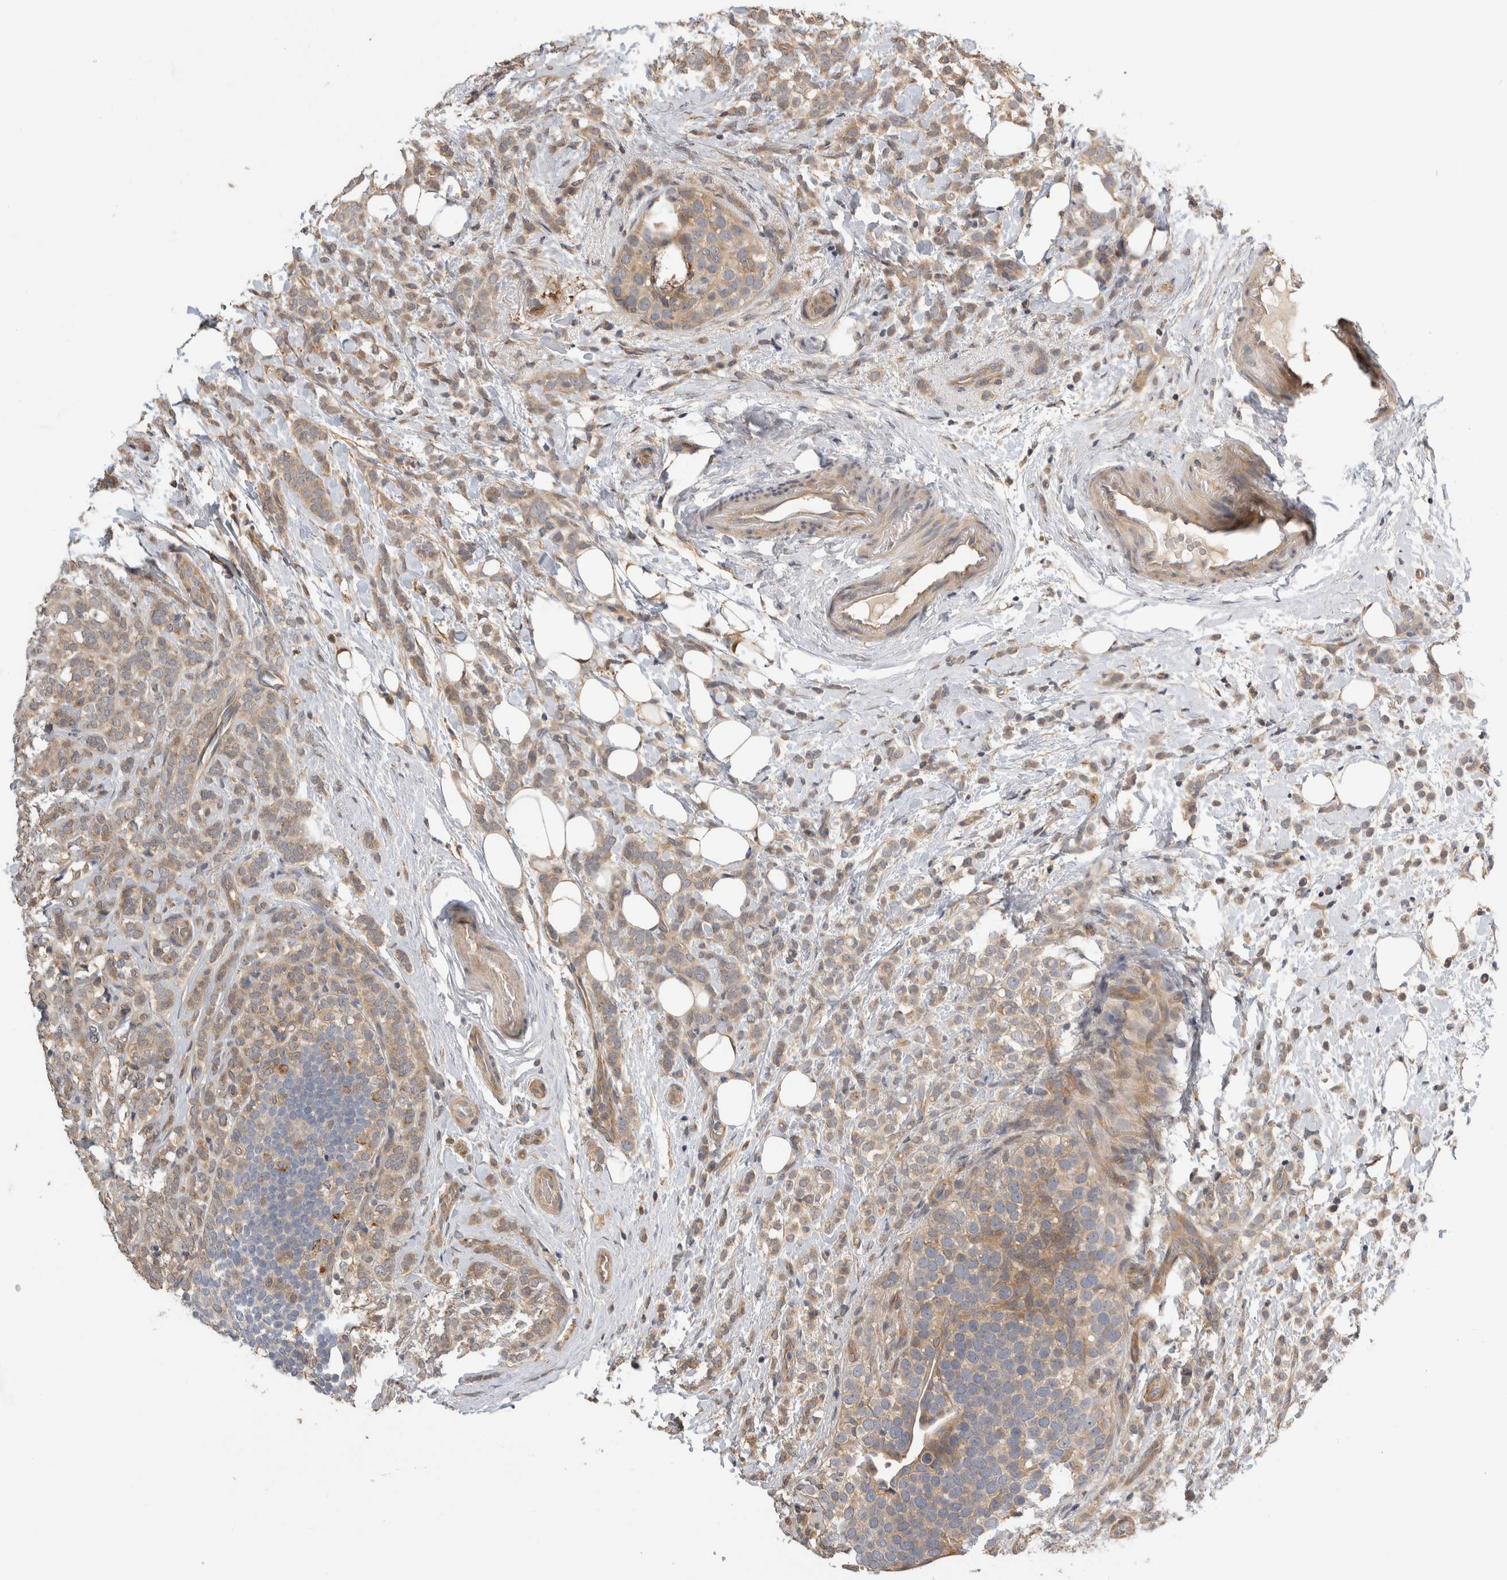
{"staining": {"intensity": "weak", "quantity": ">75%", "location": "cytoplasmic/membranous"}, "tissue": "breast cancer", "cell_type": "Tumor cells", "image_type": "cancer", "snomed": [{"axis": "morphology", "description": "Lobular carcinoma"}, {"axis": "topography", "description": "Breast"}], "caption": "Human breast cancer stained with a brown dye demonstrates weak cytoplasmic/membranous positive positivity in about >75% of tumor cells.", "gene": "PGM1", "patient": {"sex": "female", "age": 50}}